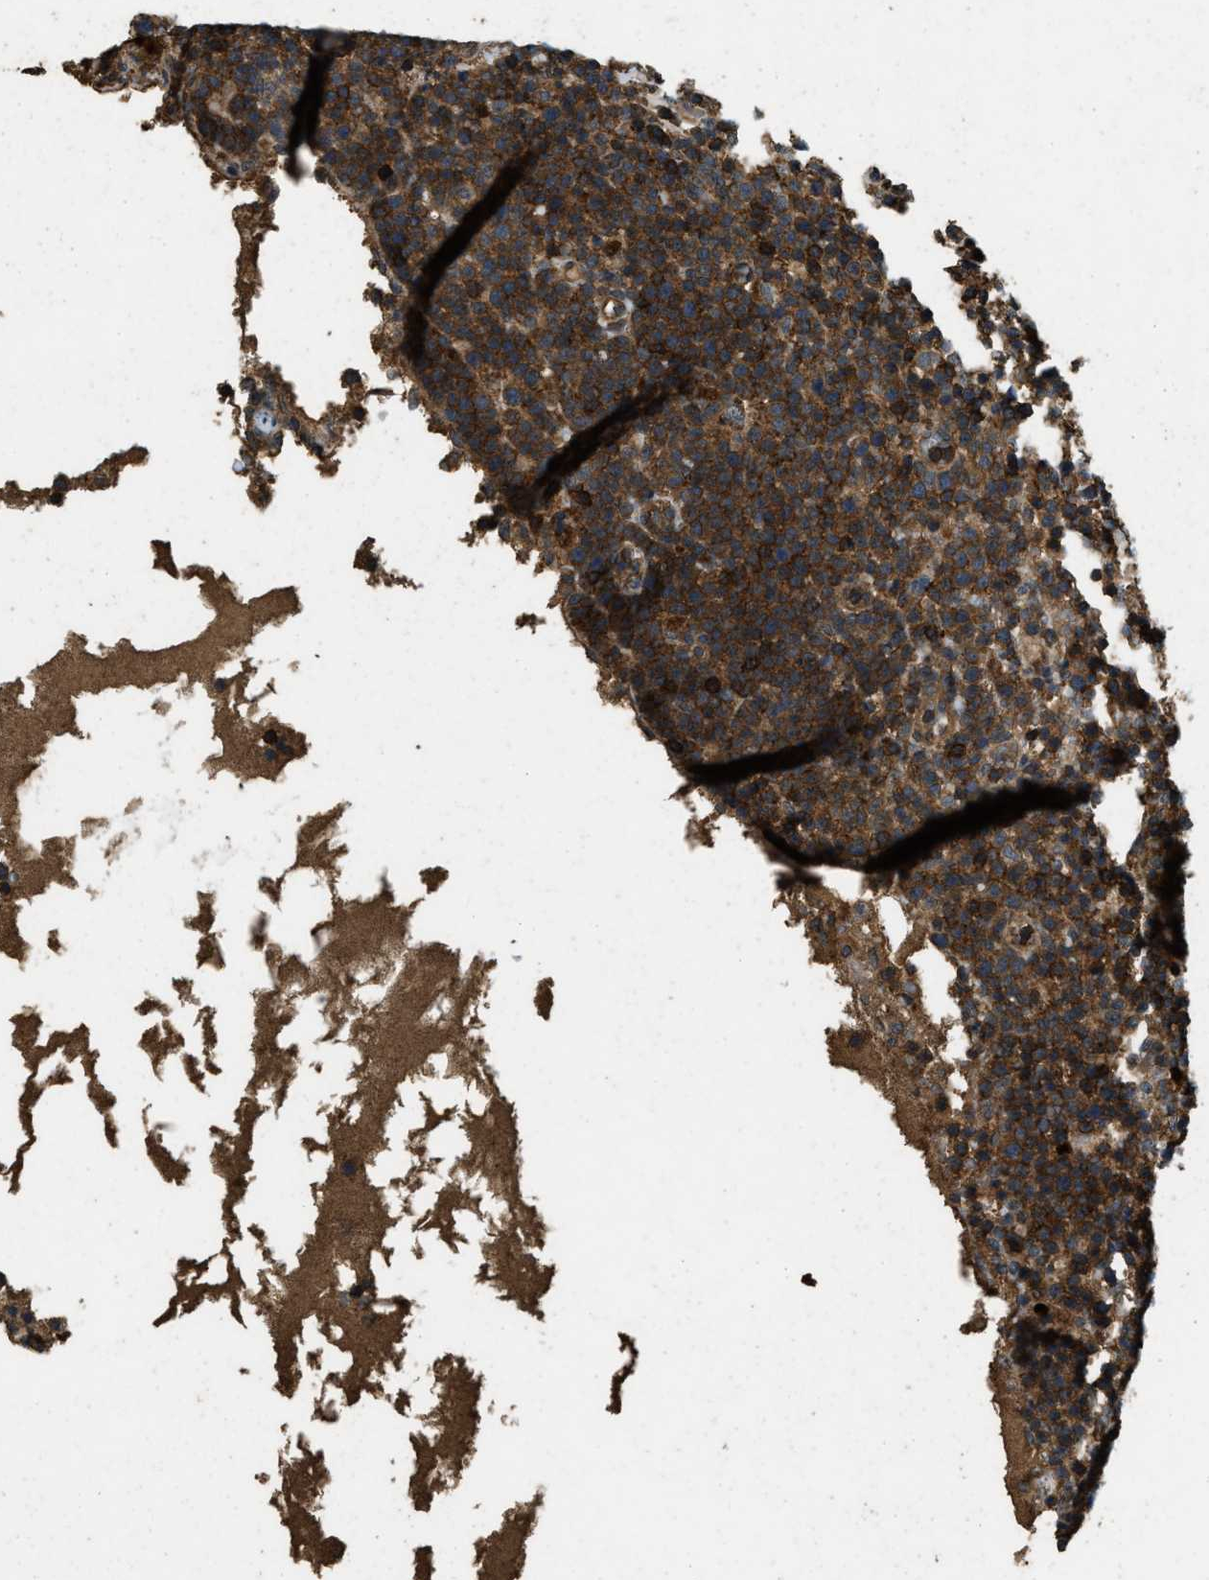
{"staining": {"intensity": "moderate", "quantity": ">75%", "location": "cytoplasmic/membranous"}, "tissue": "lymphoma", "cell_type": "Tumor cells", "image_type": "cancer", "snomed": [{"axis": "morphology", "description": "Malignant lymphoma, non-Hodgkin's type, High grade"}, {"axis": "topography", "description": "Lymph node"}], "caption": "A micrograph showing moderate cytoplasmic/membranous staining in about >75% of tumor cells in lymphoma, as visualized by brown immunohistochemical staining.", "gene": "ATP8B1", "patient": {"sex": "male", "age": 61}}